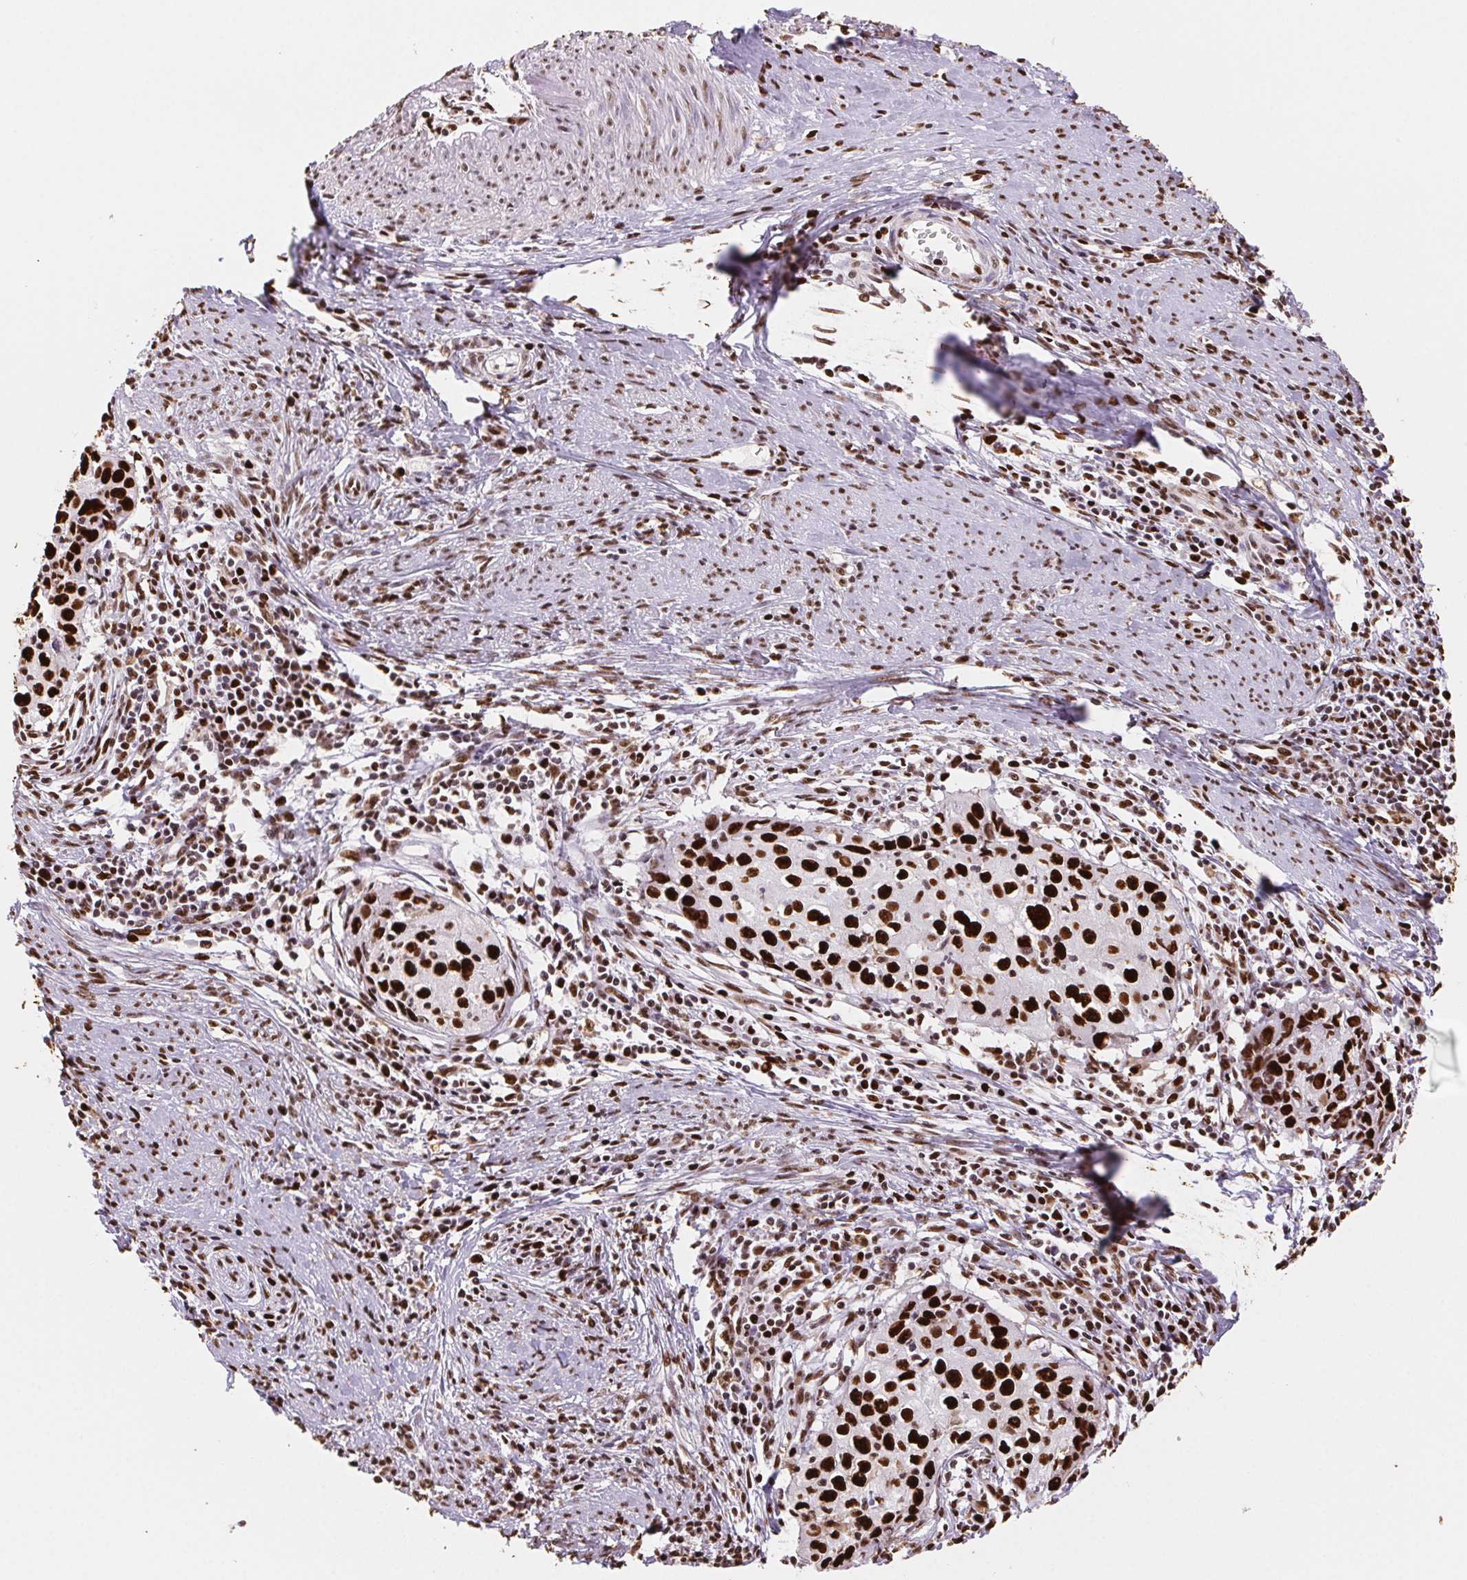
{"staining": {"intensity": "strong", "quantity": ">75%", "location": "nuclear"}, "tissue": "cervical cancer", "cell_type": "Tumor cells", "image_type": "cancer", "snomed": [{"axis": "morphology", "description": "Squamous cell carcinoma, NOS"}, {"axis": "topography", "description": "Cervix"}], "caption": "Cervical squamous cell carcinoma was stained to show a protein in brown. There is high levels of strong nuclear expression in approximately >75% of tumor cells.", "gene": "SET", "patient": {"sex": "female", "age": 40}}